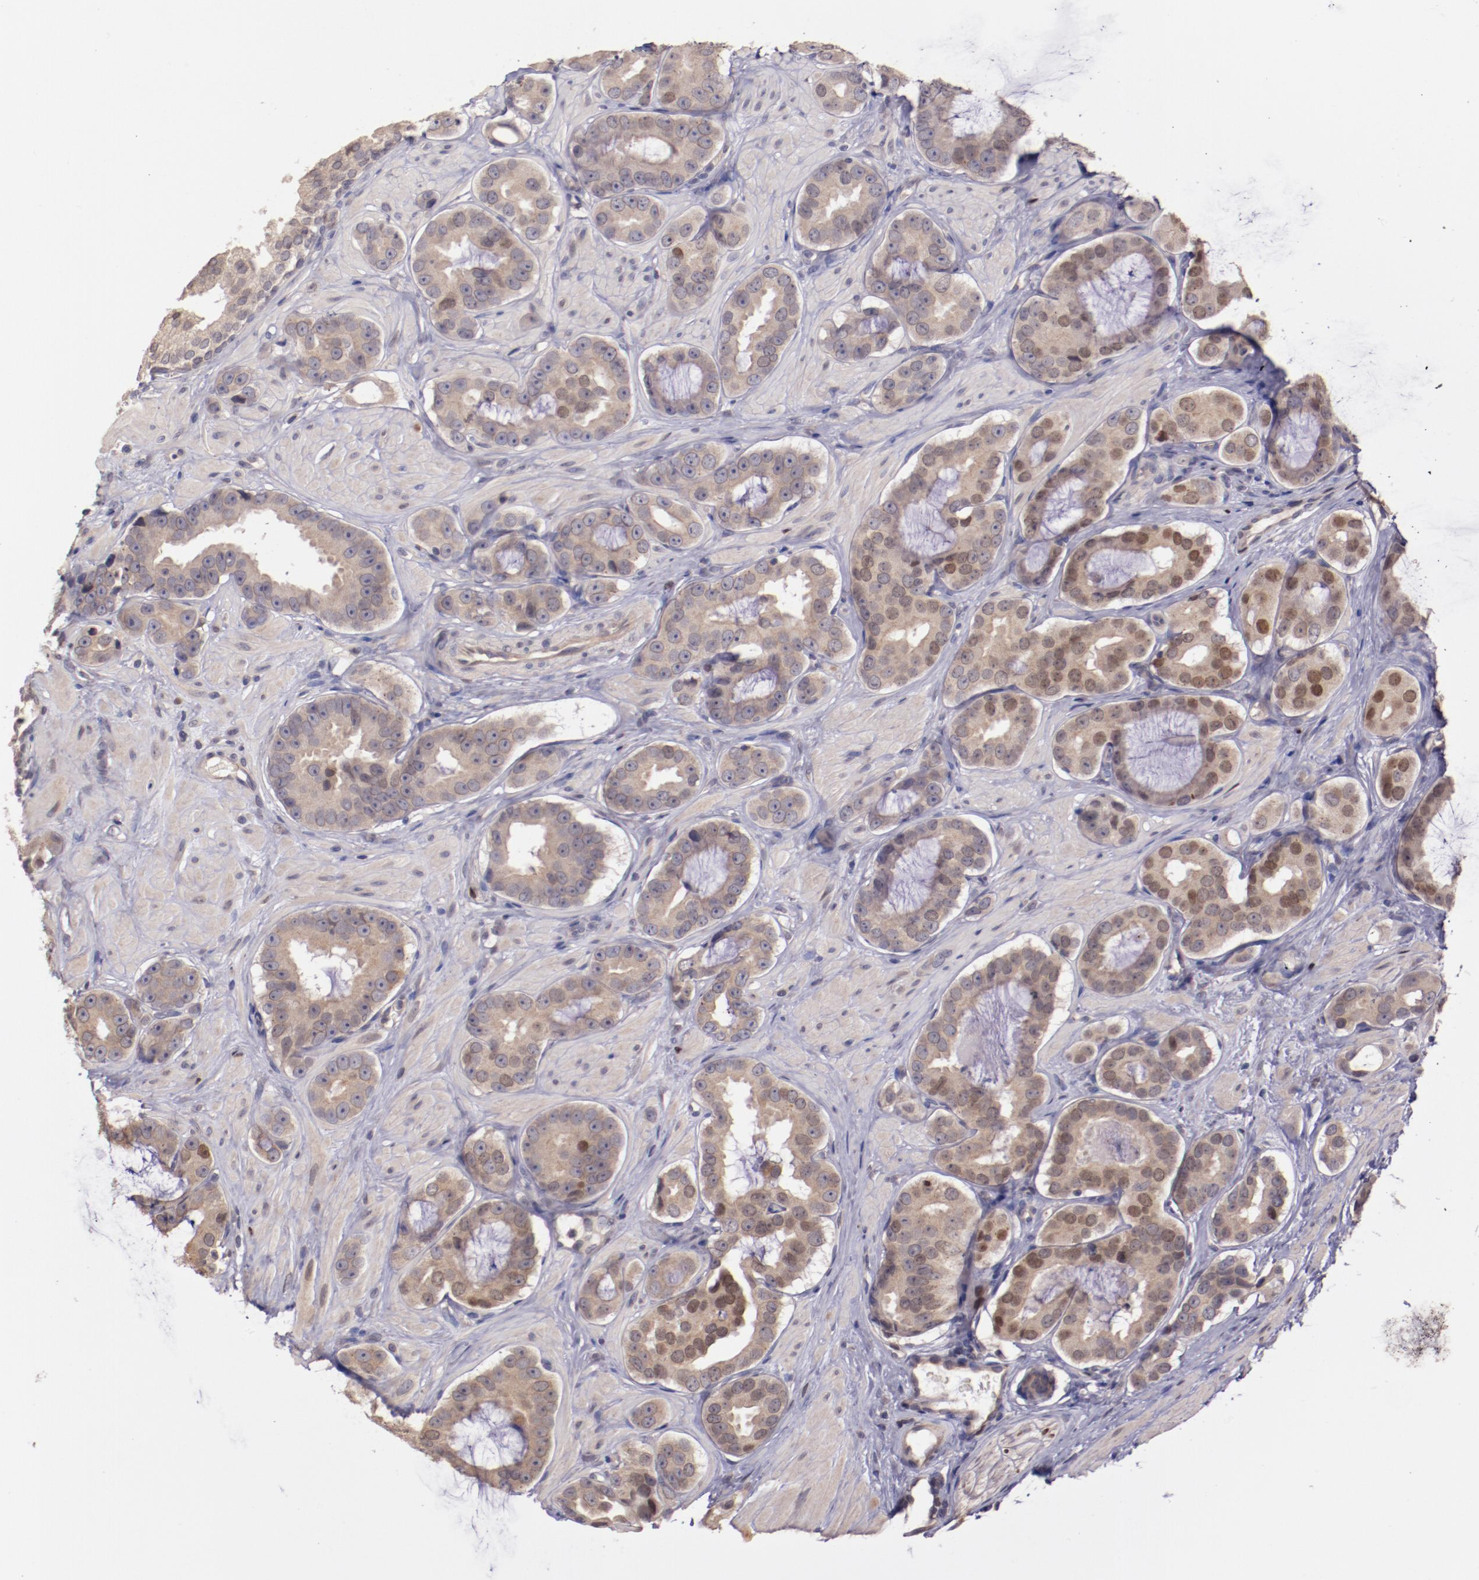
{"staining": {"intensity": "weak", "quantity": ">75%", "location": "cytoplasmic/membranous"}, "tissue": "prostate cancer", "cell_type": "Tumor cells", "image_type": "cancer", "snomed": [{"axis": "morphology", "description": "Adenocarcinoma, Low grade"}, {"axis": "topography", "description": "Prostate"}], "caption": "This is a photomicrograph of immunohistochemistry staining of prostate cancer (low-grade adenocarcinoma), which shows weak positivity in the cytoplasmic/membranous of tumor cells.", "gene": "NUP62CL", "patient": {"sex": "male", "age": 59}}